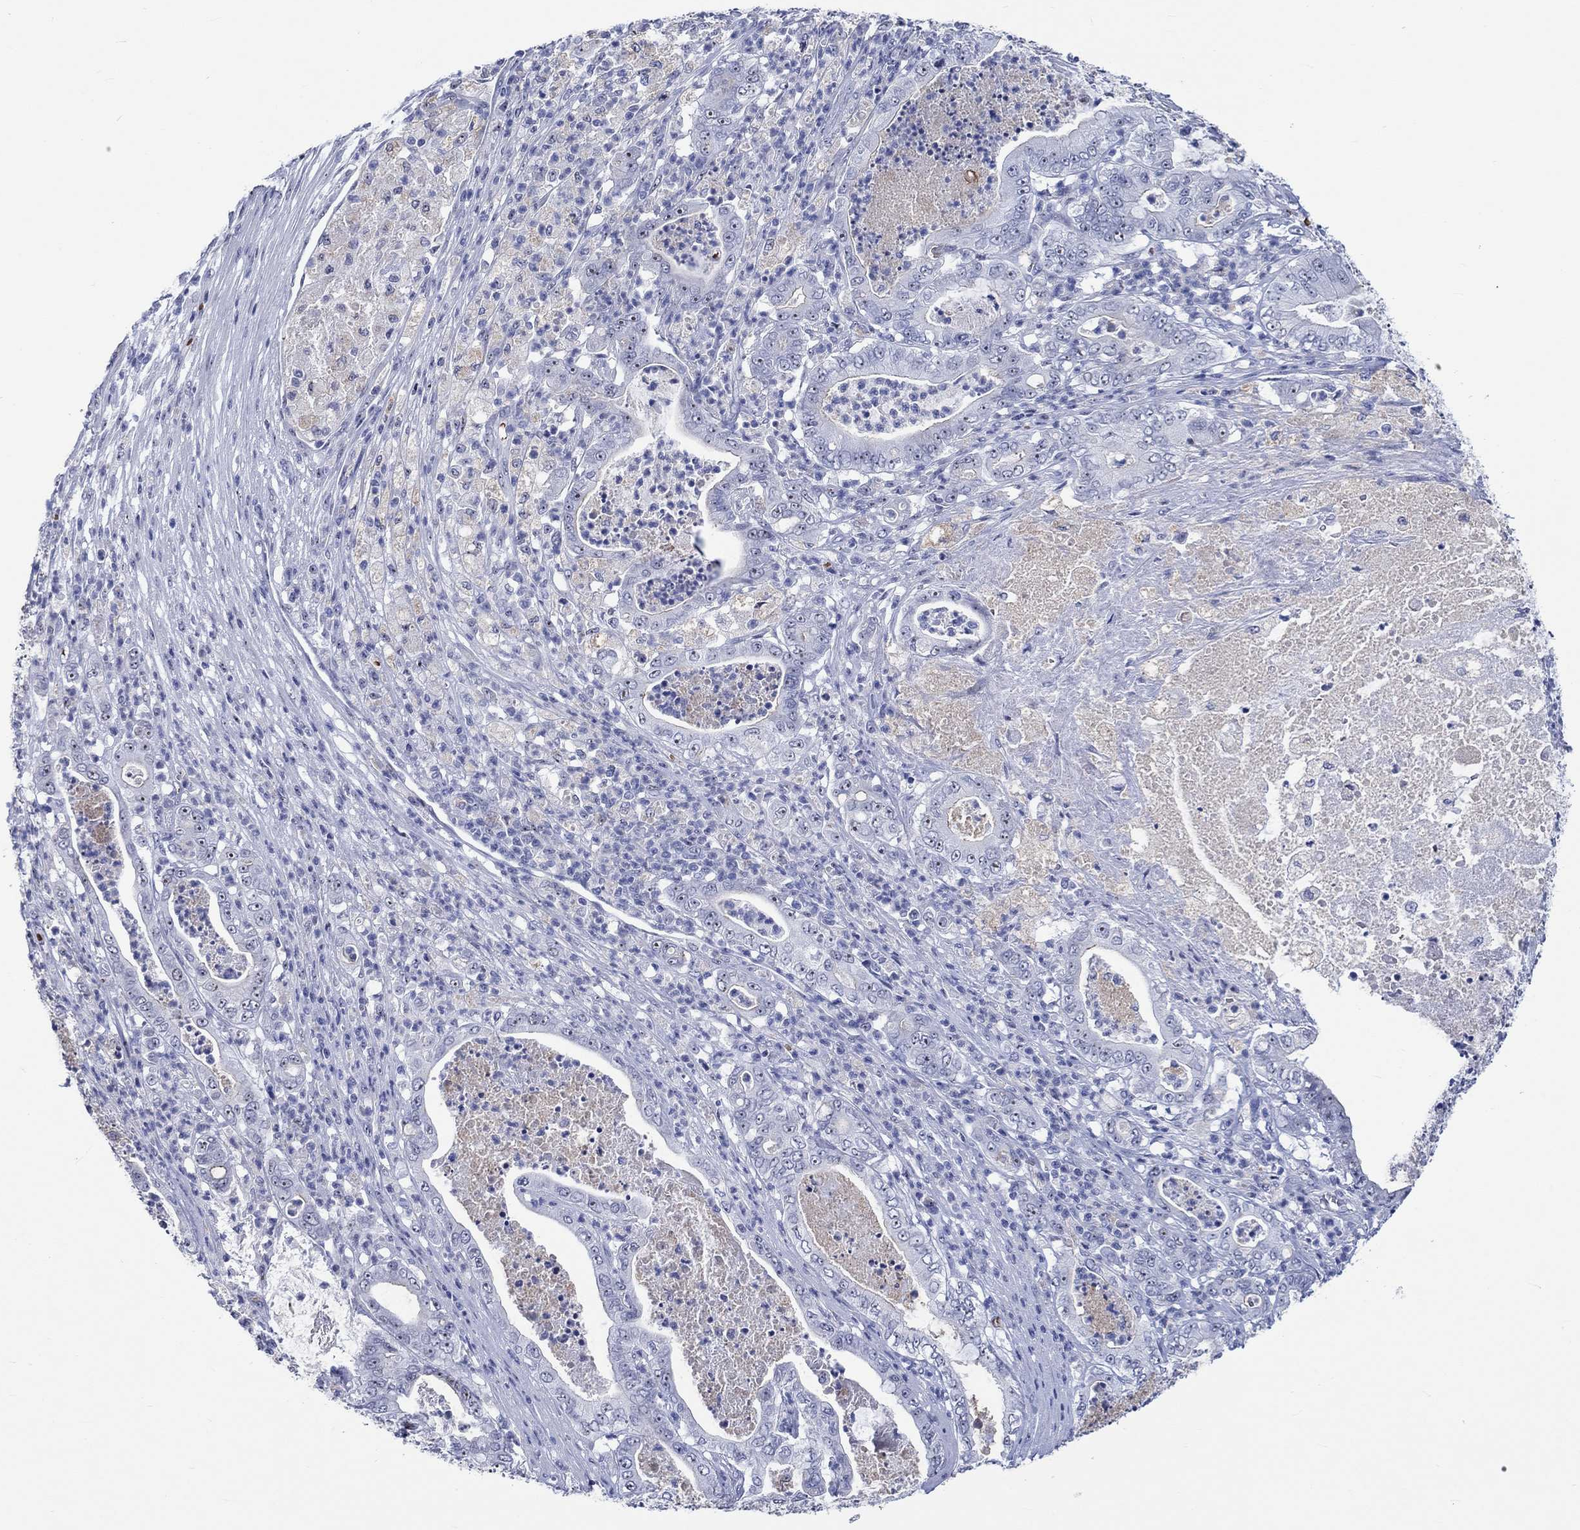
{"staining": {"intensity": "strong", "quantity": "<25%", "location": "nuclear"}, "tissue": "pancreatic cancer", "cell_type": "Tumor cells", "image_type": "cancer", "snomed": [{"axis": "morphology", "description": "Adenocarcinoma, NOS"}, {"axis": "topography", "description": "Pancreas"}], "caption": "A brown stain shows strong nuclear positivity of a protein in human adenocarcinoma (pancreatic) tumor cells.", "gene": "ZNF446", "patient": {"sex": "male", "age": 71}}